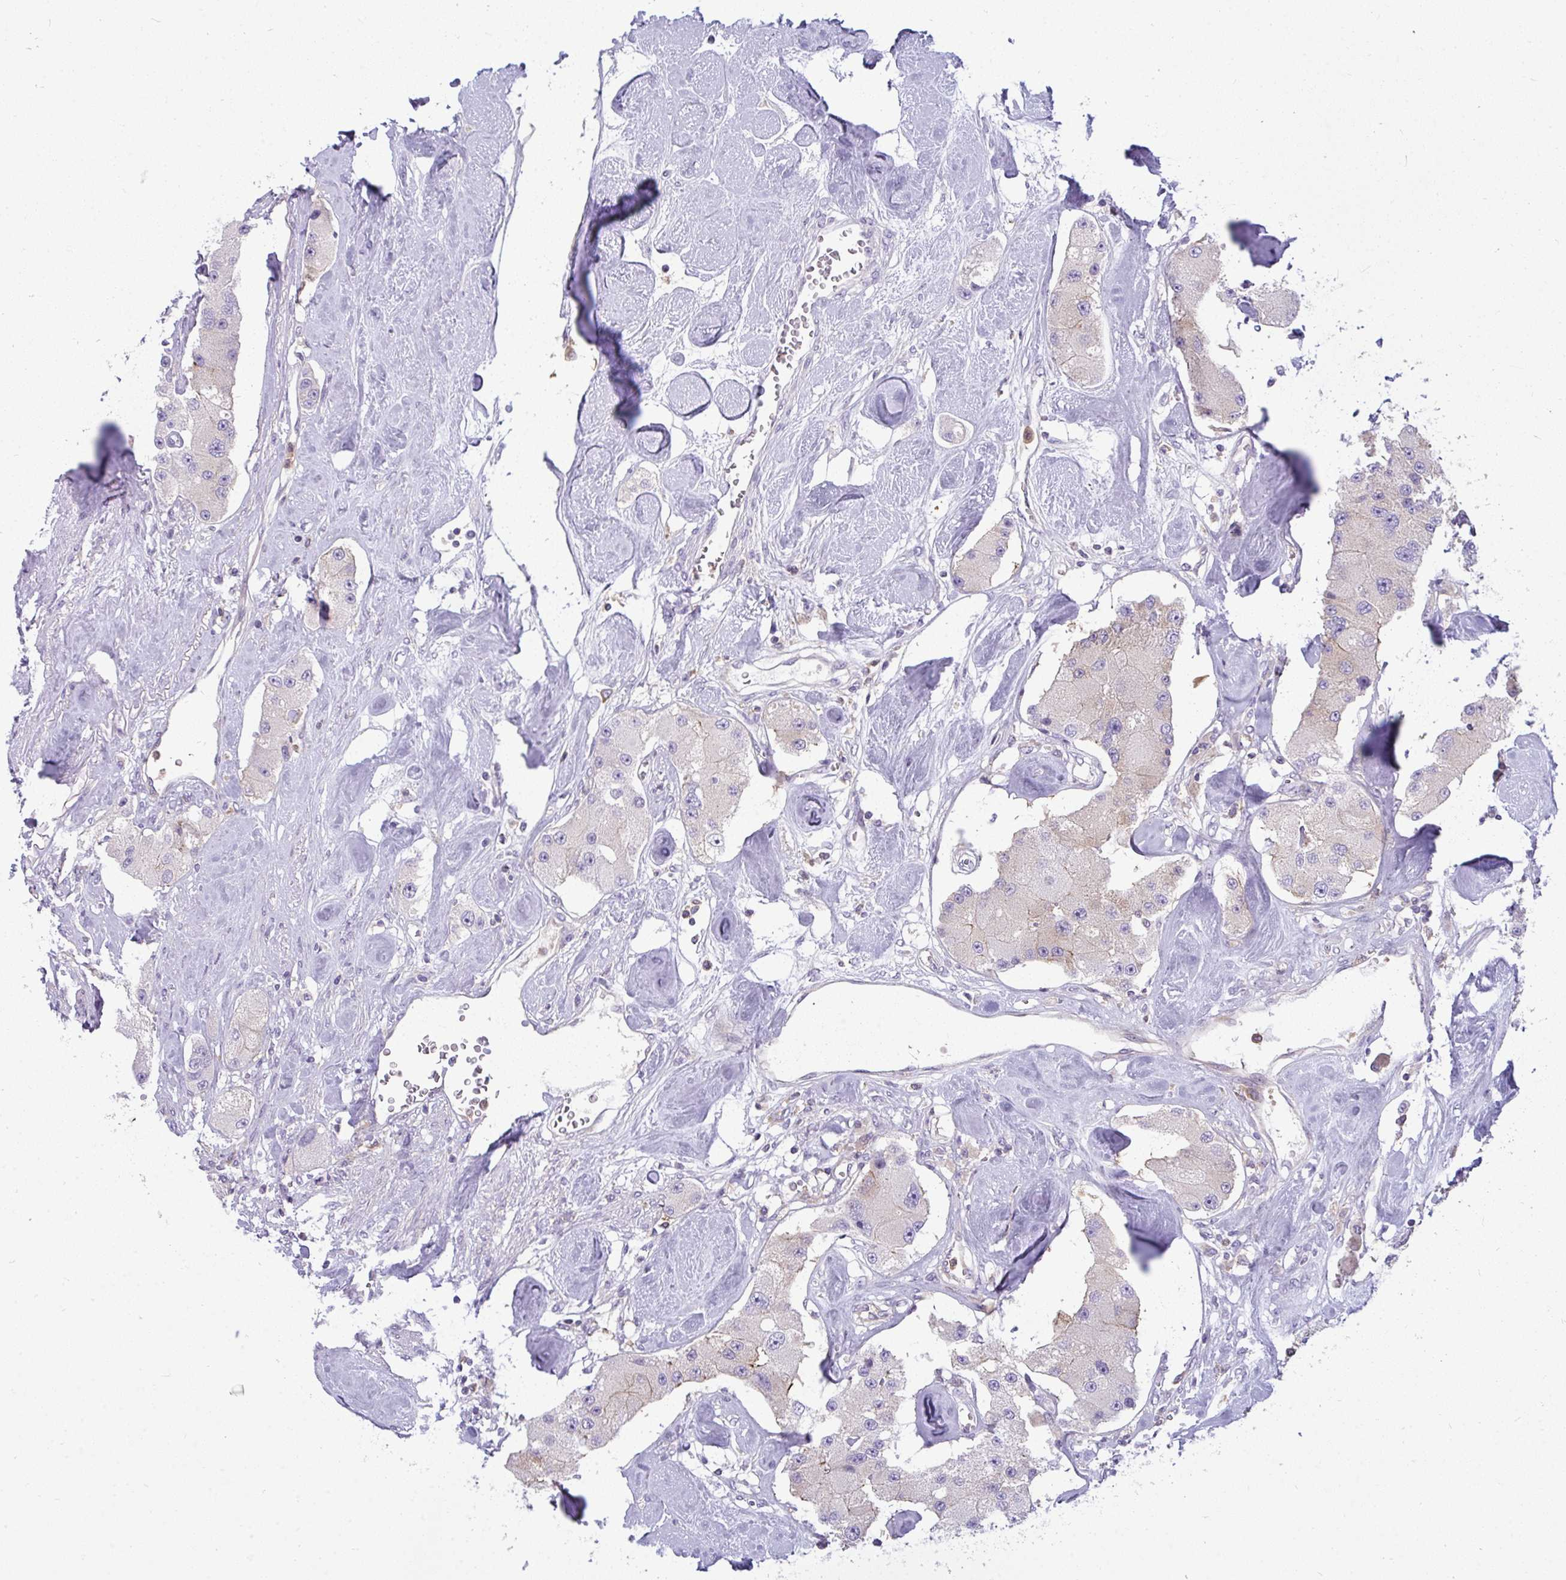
{"staining": {"intensity": "negative", "quantity": "none", "location": "none"}, "tissue": "carcinoid", "cell_type": "Tumor cells", "image_type": "cancer", "snomed": [{"axis": "morphology", "description": "Carcinoid, malignant, NOS"}, {"axis": "topography", "description": "Pancreas"}], "caption": "IHC photomicrograph of neoplastic tissue: carcinoid stained with DAB (3,3'-diaminobenzidine) shows no significant protein staining in tumor cells. (DAB IHC with hematoxylin counter stain).", "gene": "SLC30A6", "patient": {"sex": "male", "age": 41}}